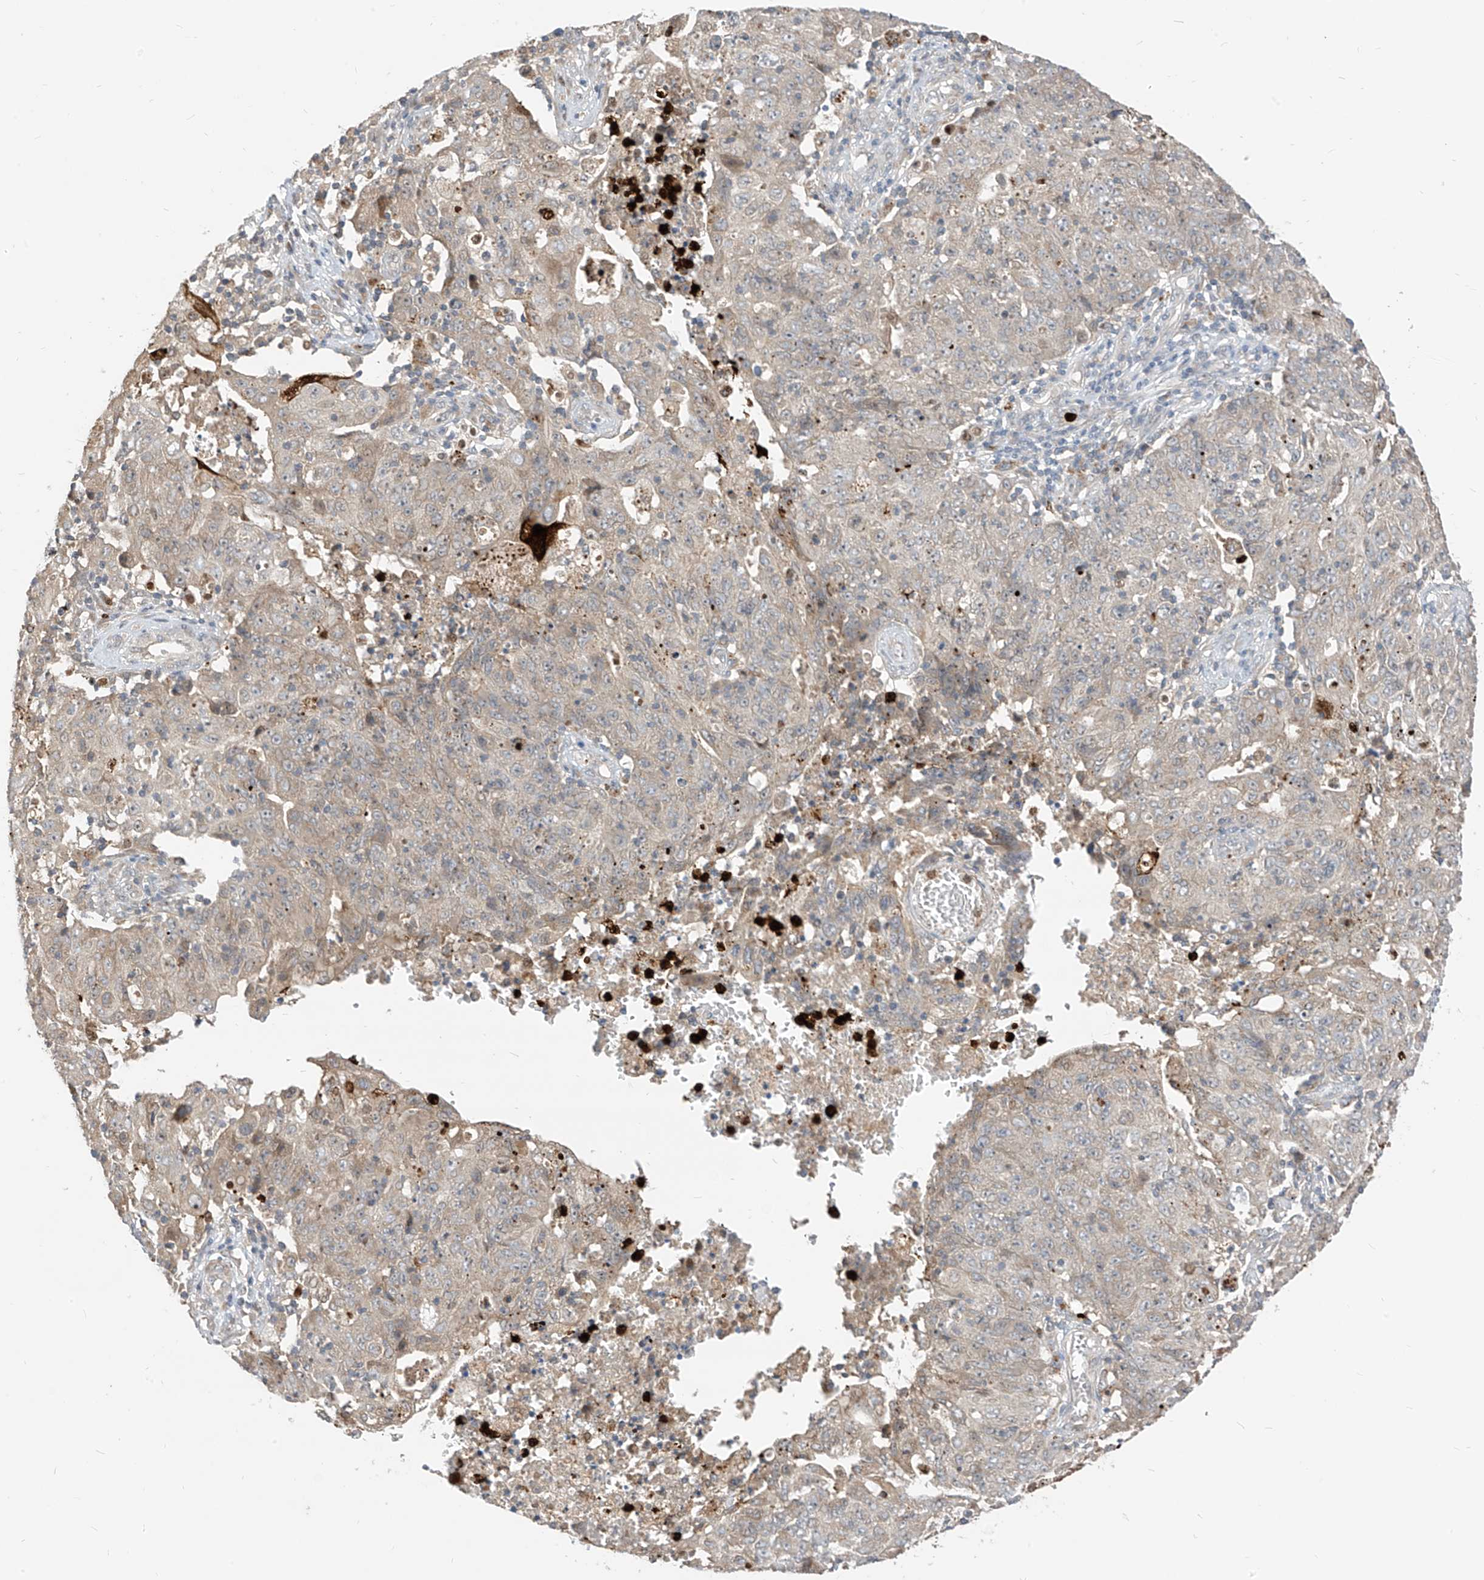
{"staining": {"intensity": "weak", "quantity": "<25%", "location": "cytoplasmic/membranous"}, "tissue": "ovarian cancer", "cell_type": "Tumor cells", "image_type": "cancer", "snomed": [{"axis": "morphology", "description": "Carcinoma, endometroid"}, {"axis": "topography", "description": "Ovary"}], "caption": "IHC image of neoplastic tissue: ovarian endometroid carcinoma stained with DAB (3,3'-diaminobenzidine) shows no significant protein expression in tumor cells.", "gene": "CNKSR1", "patient": {"sex": "female", "age": 42}}